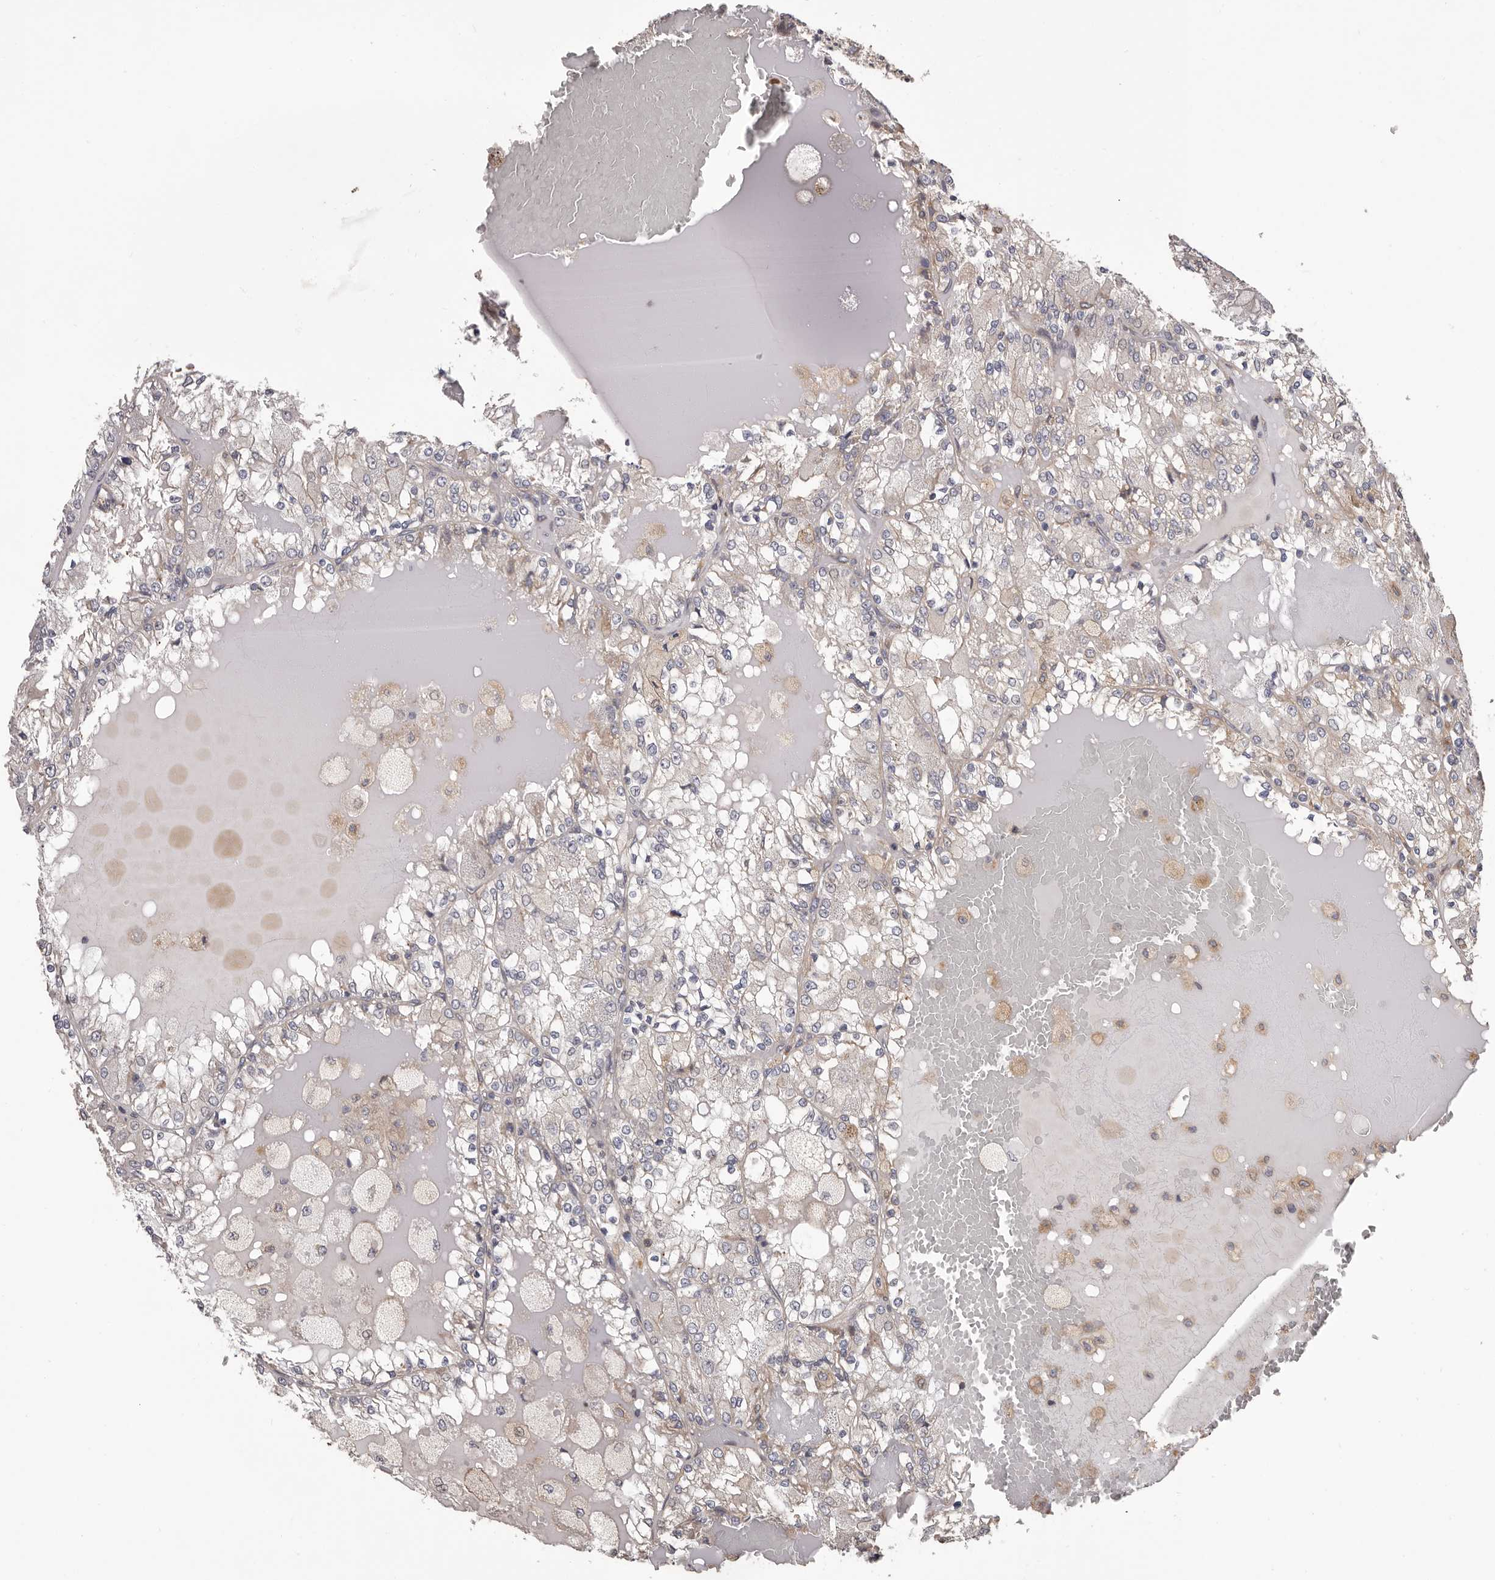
{"staining": {"intensity": "negative", "quantity": "none", "location": "none"}, "tissue": "renal cancer", "cell_type": "Tumor cells", "image_type": "cancer", "snomed": [{"axis": "morphology", "description": "Adenocarcinoma, NOS"}, {"axis": "topography", "description": "Kidney"}], "caption": "Immunohistochemistry of human renal cancer (adenocarcinoma) reveals no expression in tumor cells.", "gene": "CEP104", "patient": {"sex": "female", "age": 56}}